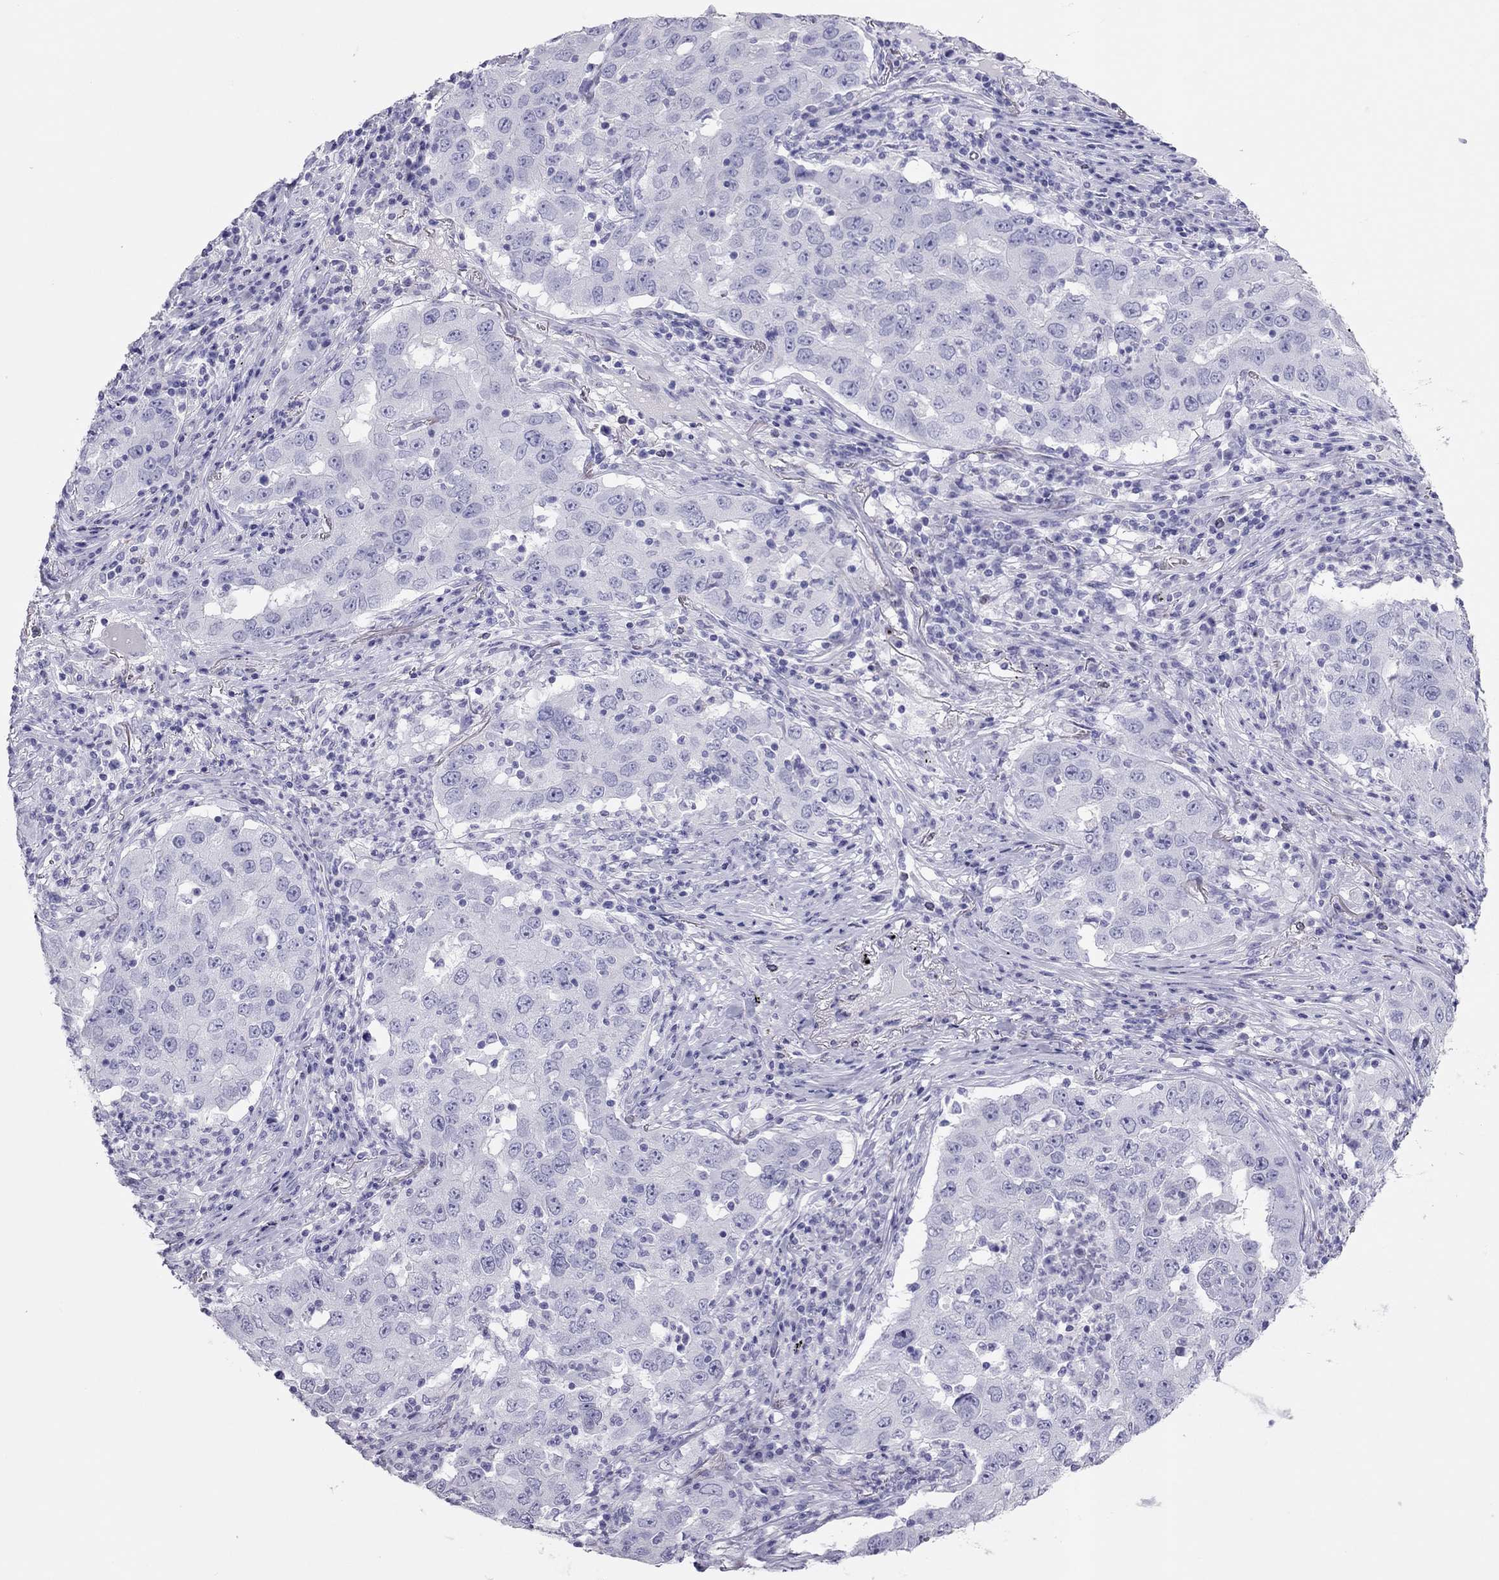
{"staining": {"intensity": "negative", "quantity": "none", "location": "none"}, "tissue": "lung cancer", "cell_type": "Tumor cells", "image_type": "cancer", "snomed": [{"axis": "morphology", "description": "Adenocarcinoma, NOS"}, {"axis": "topography", "description": "Lung"}], "caption": "High power microscopy micrograph of an immunohistochemistry (IHC) histopathology image of adenocarcinoma (lung), revealing no significant positivity in tumor cells.", "gene": "TSHB", "patient": {"sex": "male", "age": 73}}